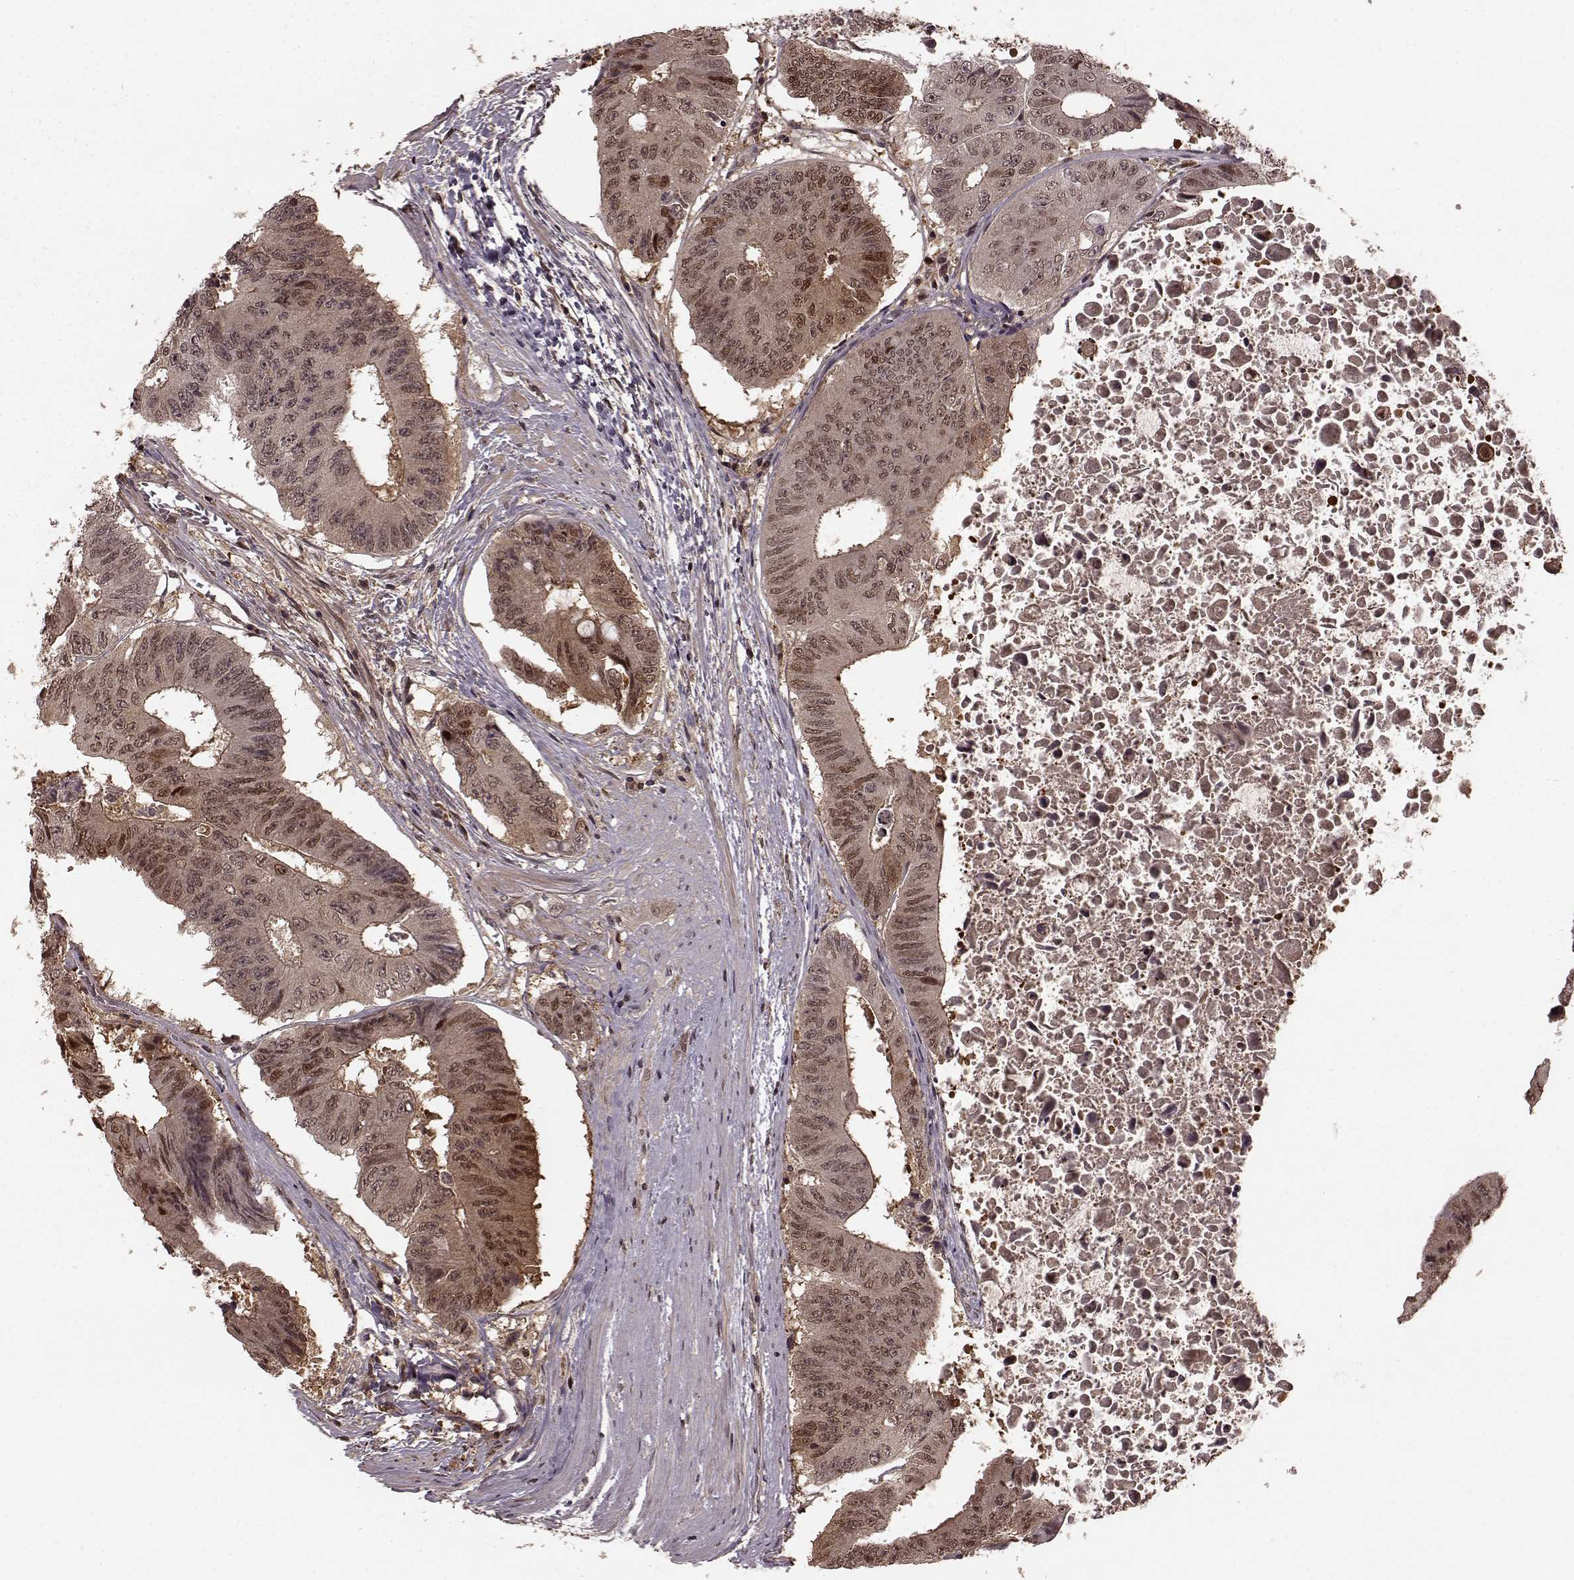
{"staining": {"intensity": "weak", "quantity": "25%-75%", "location": "cytoplasmic/membranous,nuclear"}, "tissue": "colorectal cancer", "cell_type": "Tumor cells", "image_type": "cancer", "snomed": [{"axis": "morphology", "description": "Adenocarcinoma, NOS"}, {"axis": "topography", "description": "Rectum"}], "caption": "Weak cytoplasmic/membranous and nuclear positivity is seen in approximately 25%-75% of tumor cells in adenocarcinoma (colorectal).", "gene": "GSS", "patient": {"sex": "male", "age": 59}}